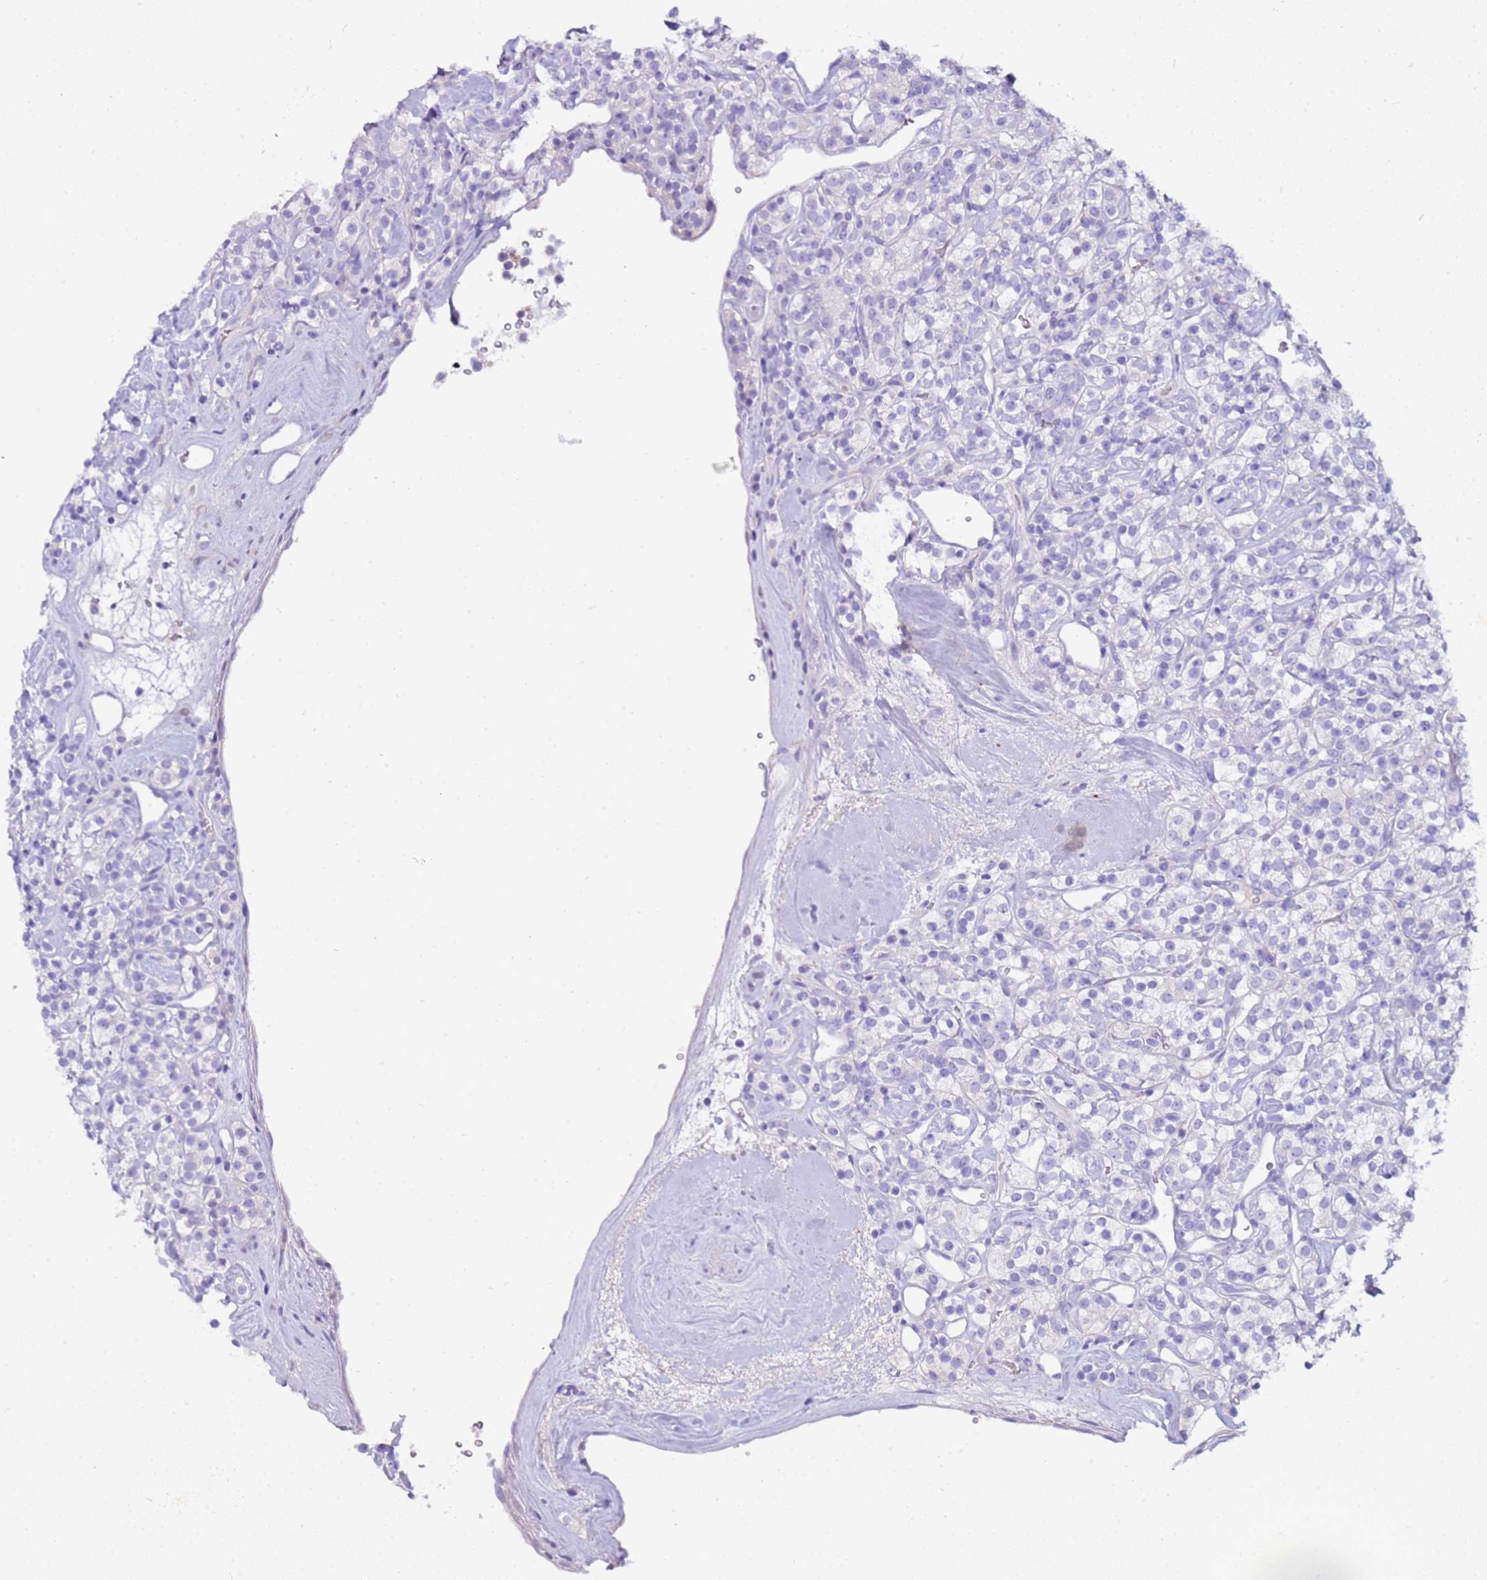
{"staining": {"intensity": "negative", "quantity": "none", "location": "none"}, "tissue": "renal cancer", "cell_type": "Tumor cells", "image_type": "cancer", "snomed": [{"axis": "morphology", "description": "Adenocarcinoma, NOS"}, {"axis": "topography", "description": "Kidney"}], "caption": "Histopathology image shows no significant protein positivity in tumor cells of renal adenocarcinoma. (Immunohistochemistry, brightfield microscopy, high magnification).", "gene": "DCDC2B", "patient": {"sex": "male", "age": 77}}